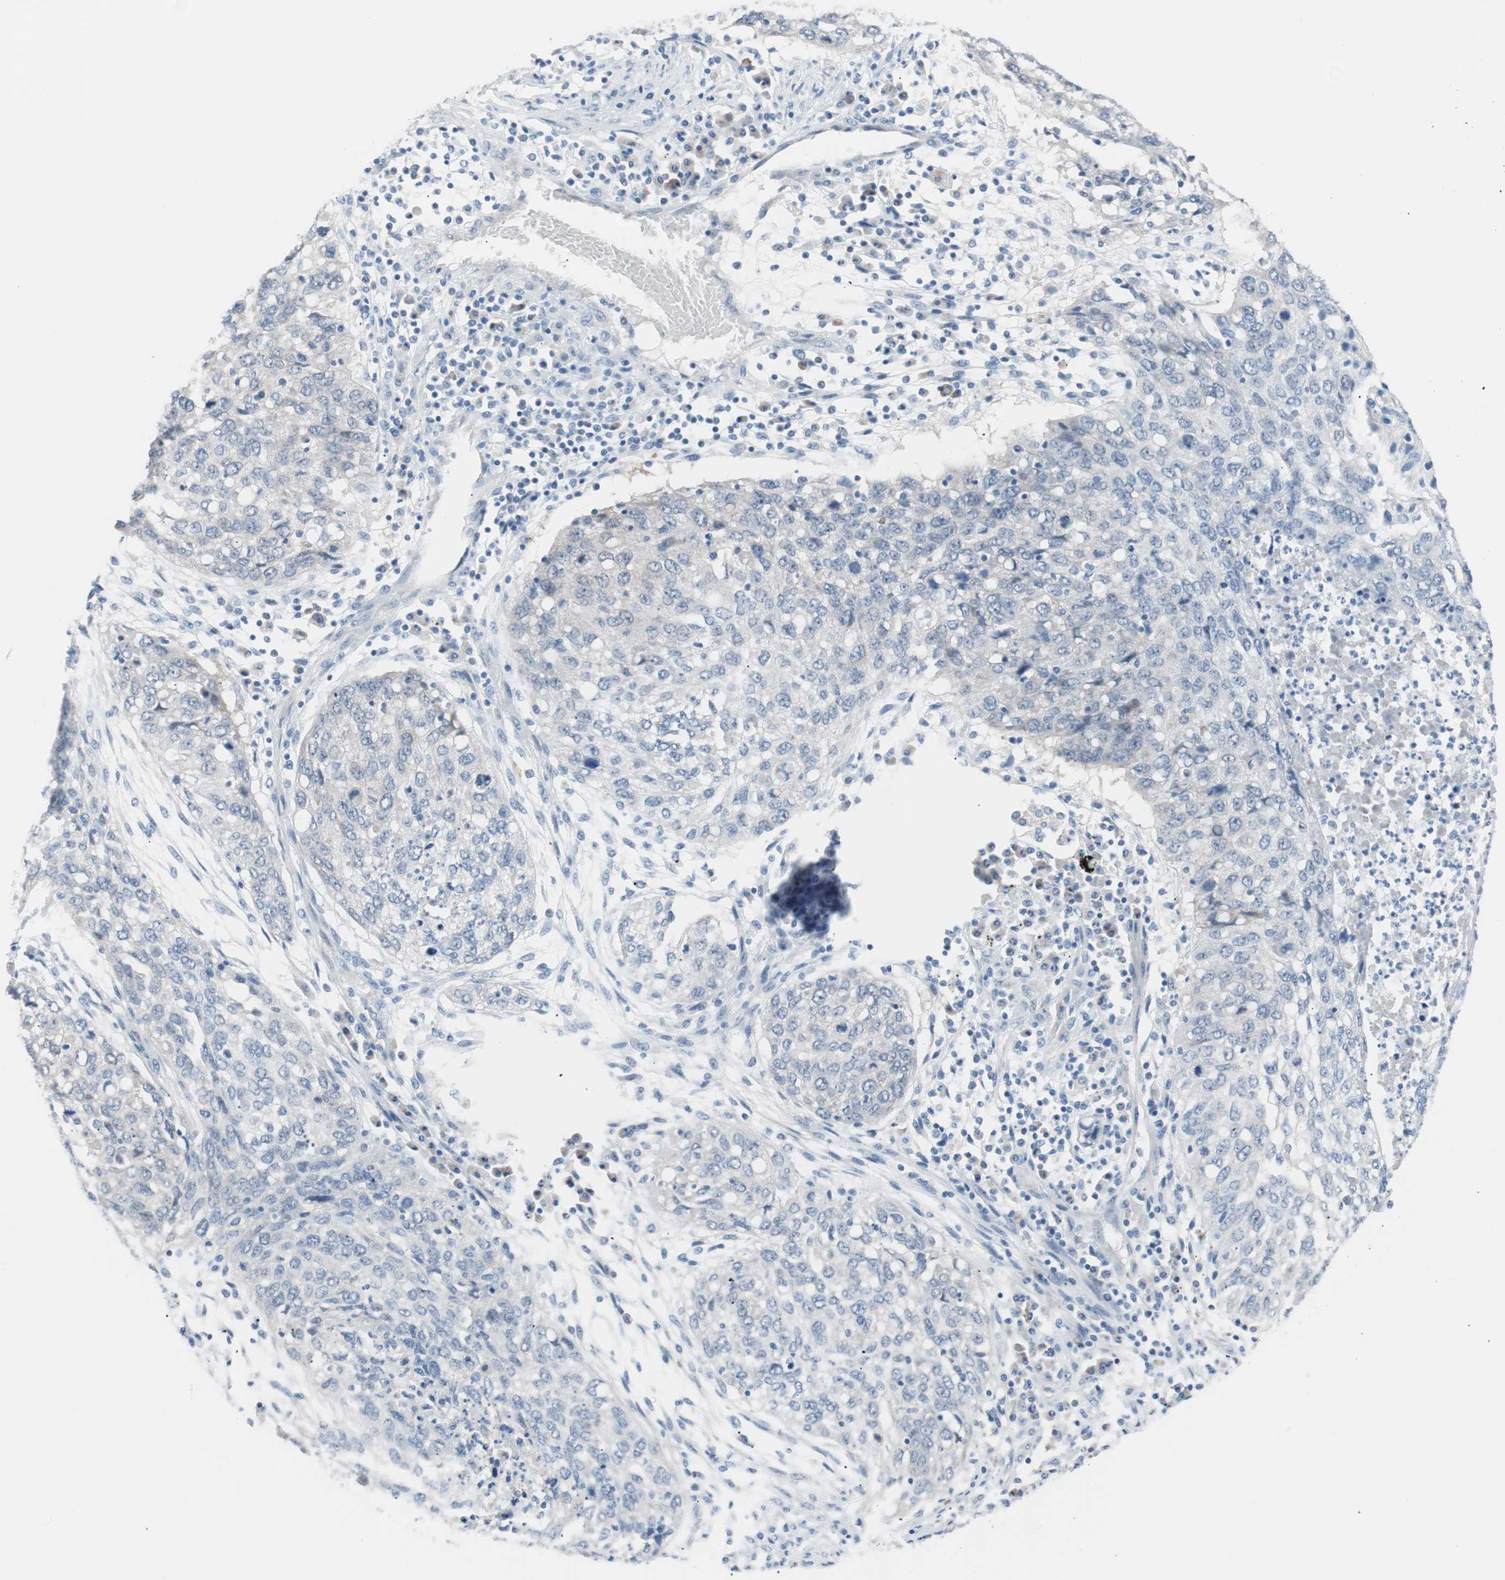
{"staining": {"intensity": "negative", "quantity": "none", "location": "none"}, "tissue": "lung cancer", "cell_type": "Tumor cells", "image_type": "cancer", "snomed": [{"axis": "morphology", "description": "Squamous cell carcinoma, NOS"}, {"axis": "topography", "description": "Lung"}], "caption": "Lung squamous cell carcinoma was stained to show a protein in brown. There is no significant staining in tumor cells.", "gene": "VIL1", "patient": {"sex": "female", "age": 63}}